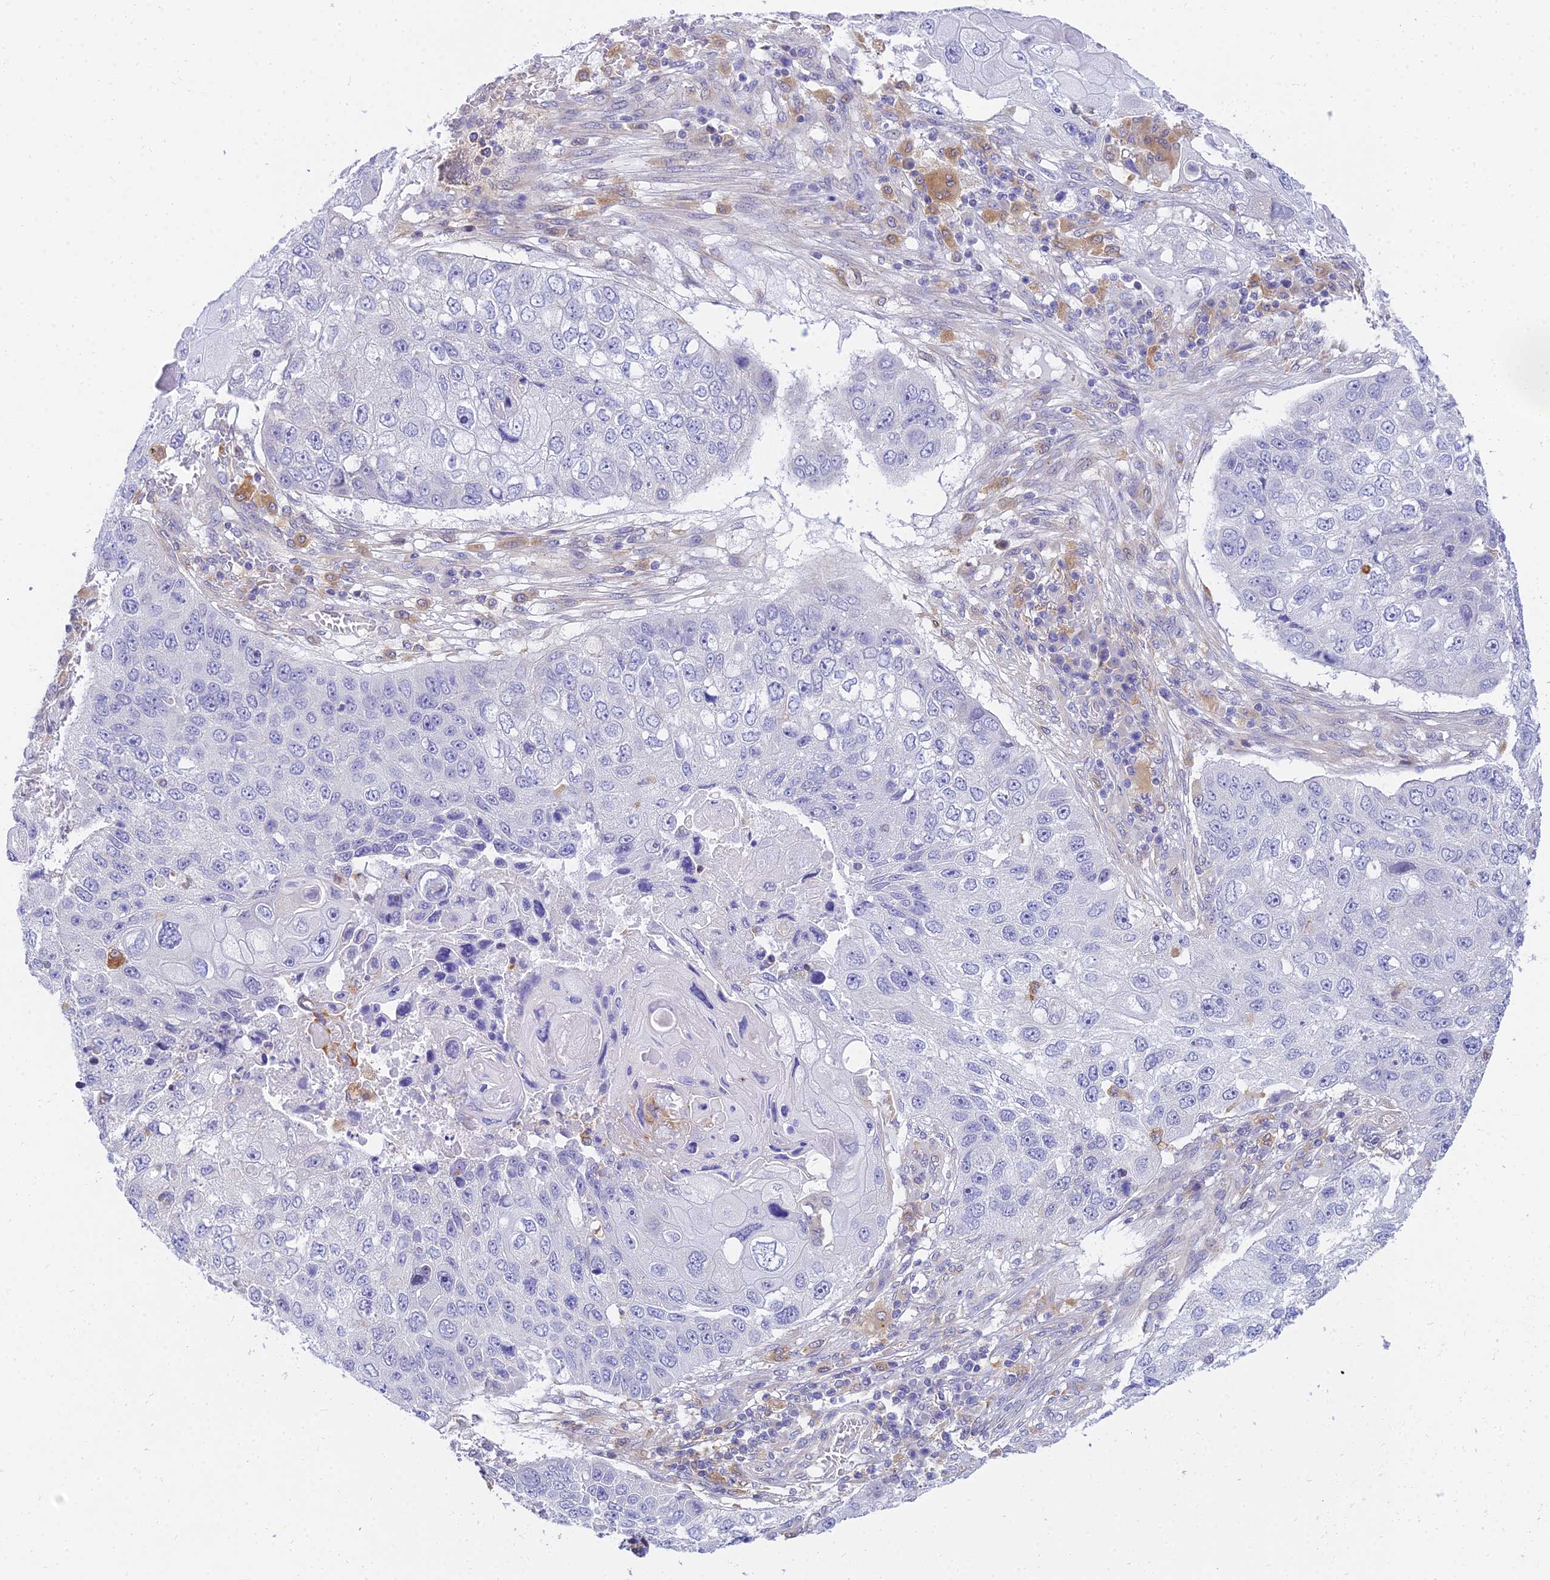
{"staining": {"intensity": "negative", "quantity": "none", "location": "none"}, "tissue": "lung cancer", "cell_type": "Tumor cells", "image_type": "cancer", "snomed": [{"axis": "morphology", "description": "Squamous cell carcinoma, NOS"}, {"axis": "topography", "description": "Lung"}], "caption": "There is no significant expression in tumor cells of squamous cell carcinoma (lung).", "gene": "ARL8B", "patient": {"sex": "male", "age": 61}}